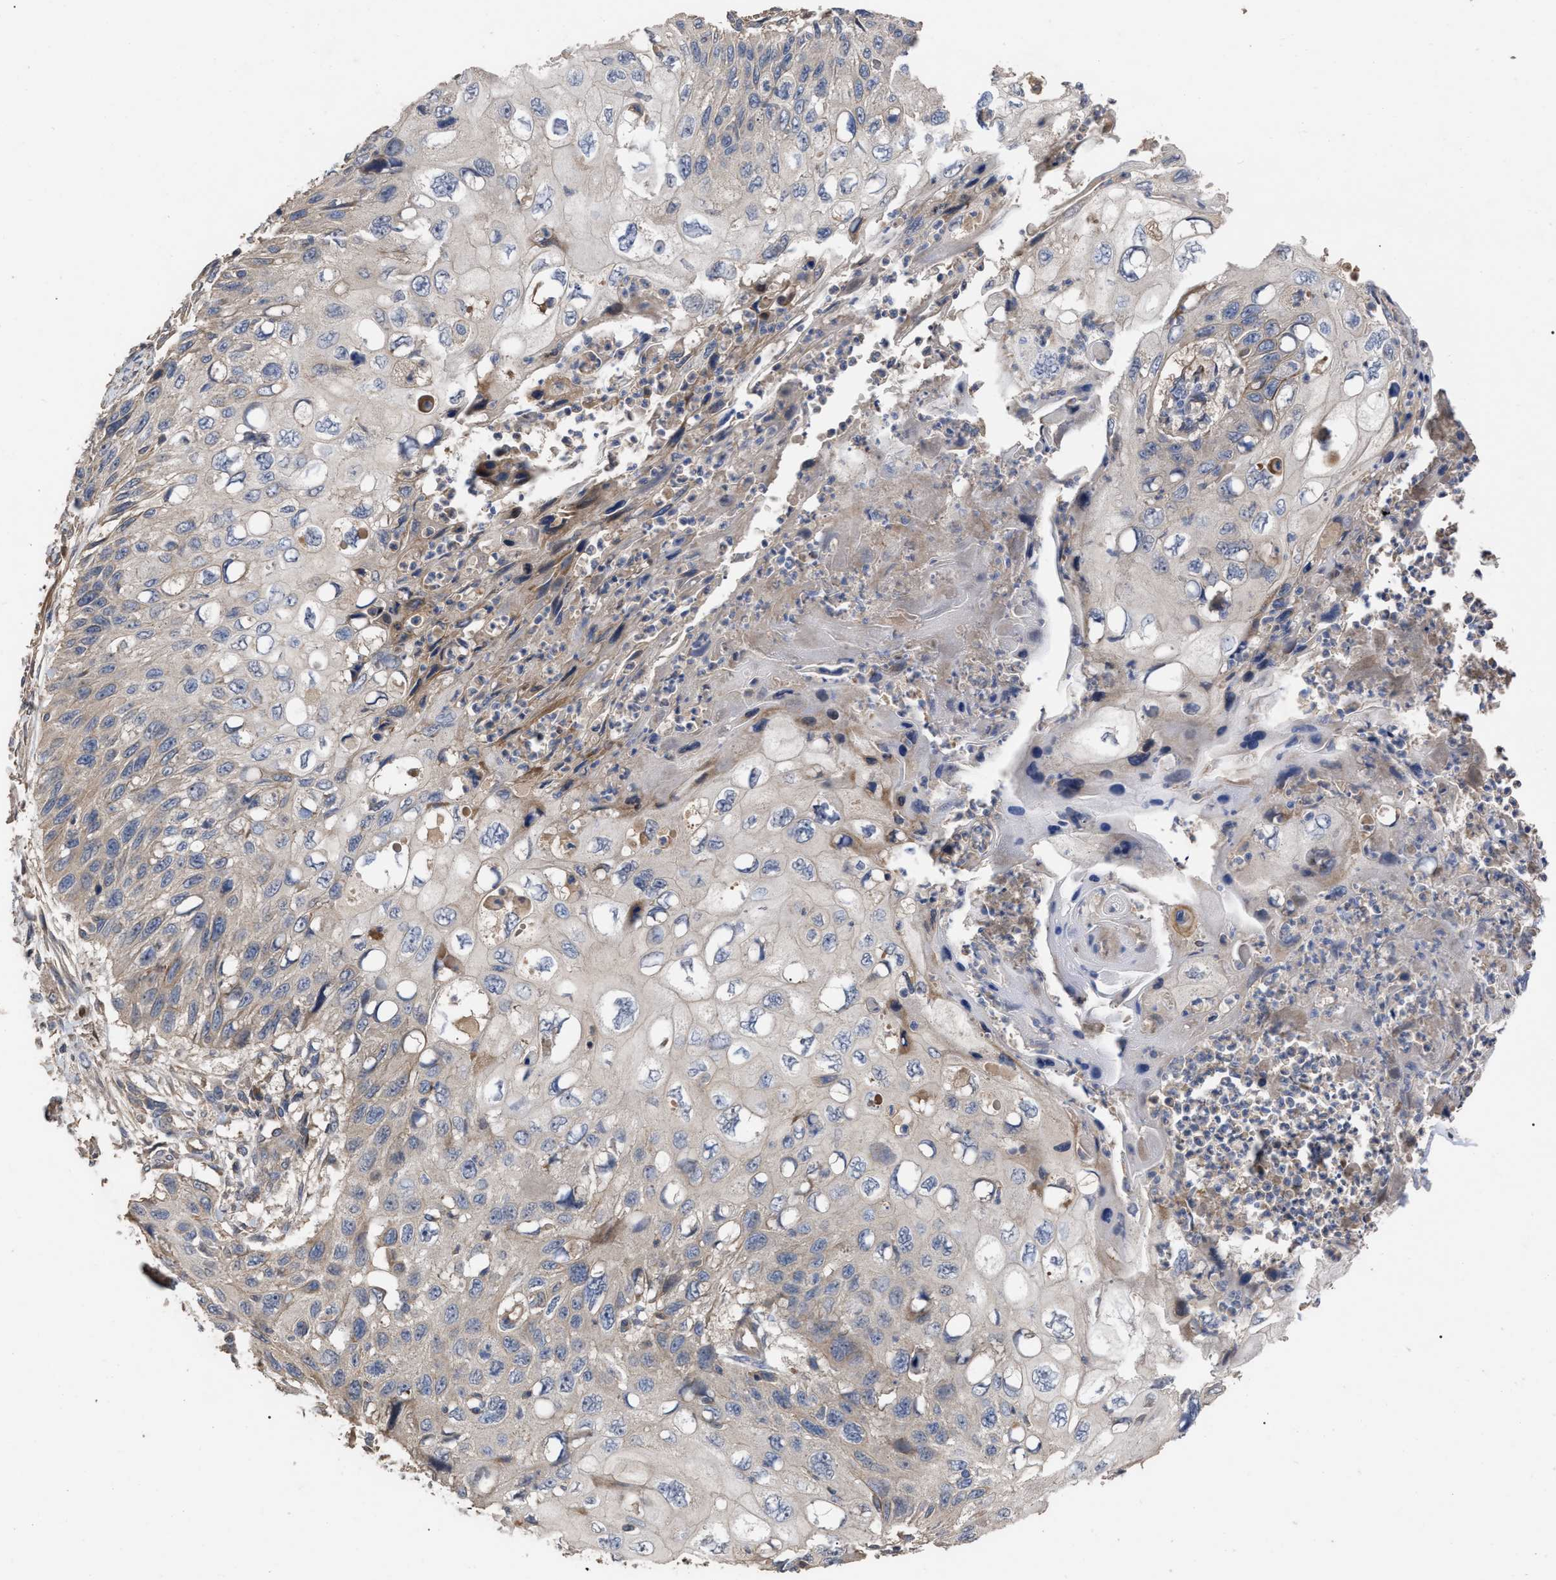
{"staining": {"intensity": "negative", "quantity": "none", "location": "none"}, "tissue": "cervical cancer", "cell_type": "Tumor cells", "image_type": "cancer", "snomed": [{"axis": "morphology", "description": "Squamous cell carcinoma, NOS"}, {"axis": "topography", "description": "Cervix"}], "caption": "The micrograph shows no significant staining in tumor cells of cervical cancer (squamous cell carcinoma).", "gene": "BTN2A1", "patient": {"sex": "female", "age": 70}}